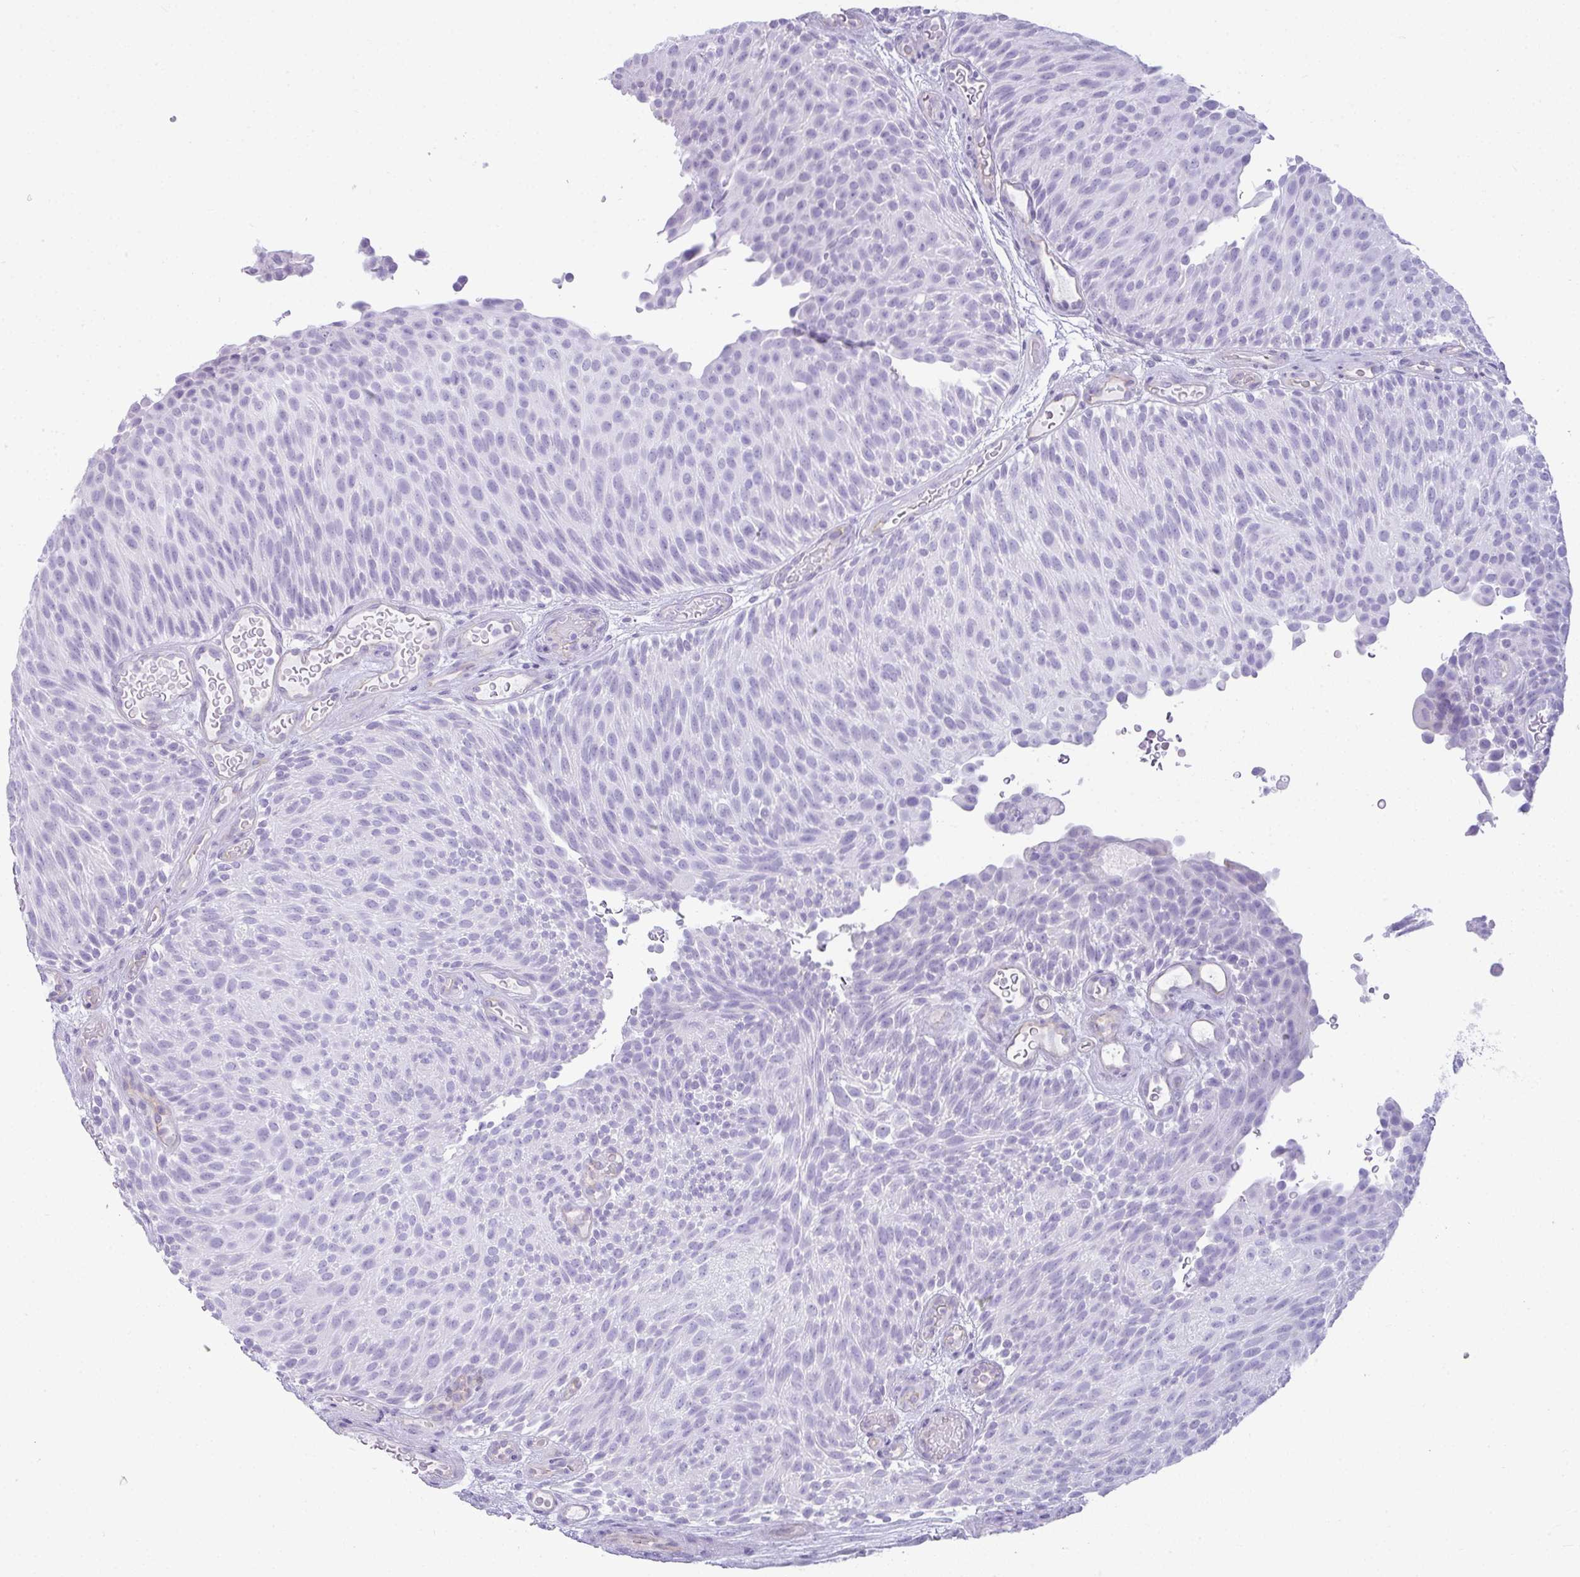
{"staining": {"intensity": "negative", "quantity": "none", "location": "none"}, "tissue": "urothelial cancer", "cell_type": "Tumor cells", "image_type": "cancer", "snomed": [{"axis": "morphology", "description": "Urothelial carcinoma, Low grade"}, {"axis": "topography", "description": "Urinary bladder"}], "caption": "A high-resolution photomicrograph shows immunohistochemistry staining of low-grade urothelial carcinoma, which shows no significant staining in tumor cells.", "gene": "RASL10A", "patient": {"sex": "male", "age": 78}}